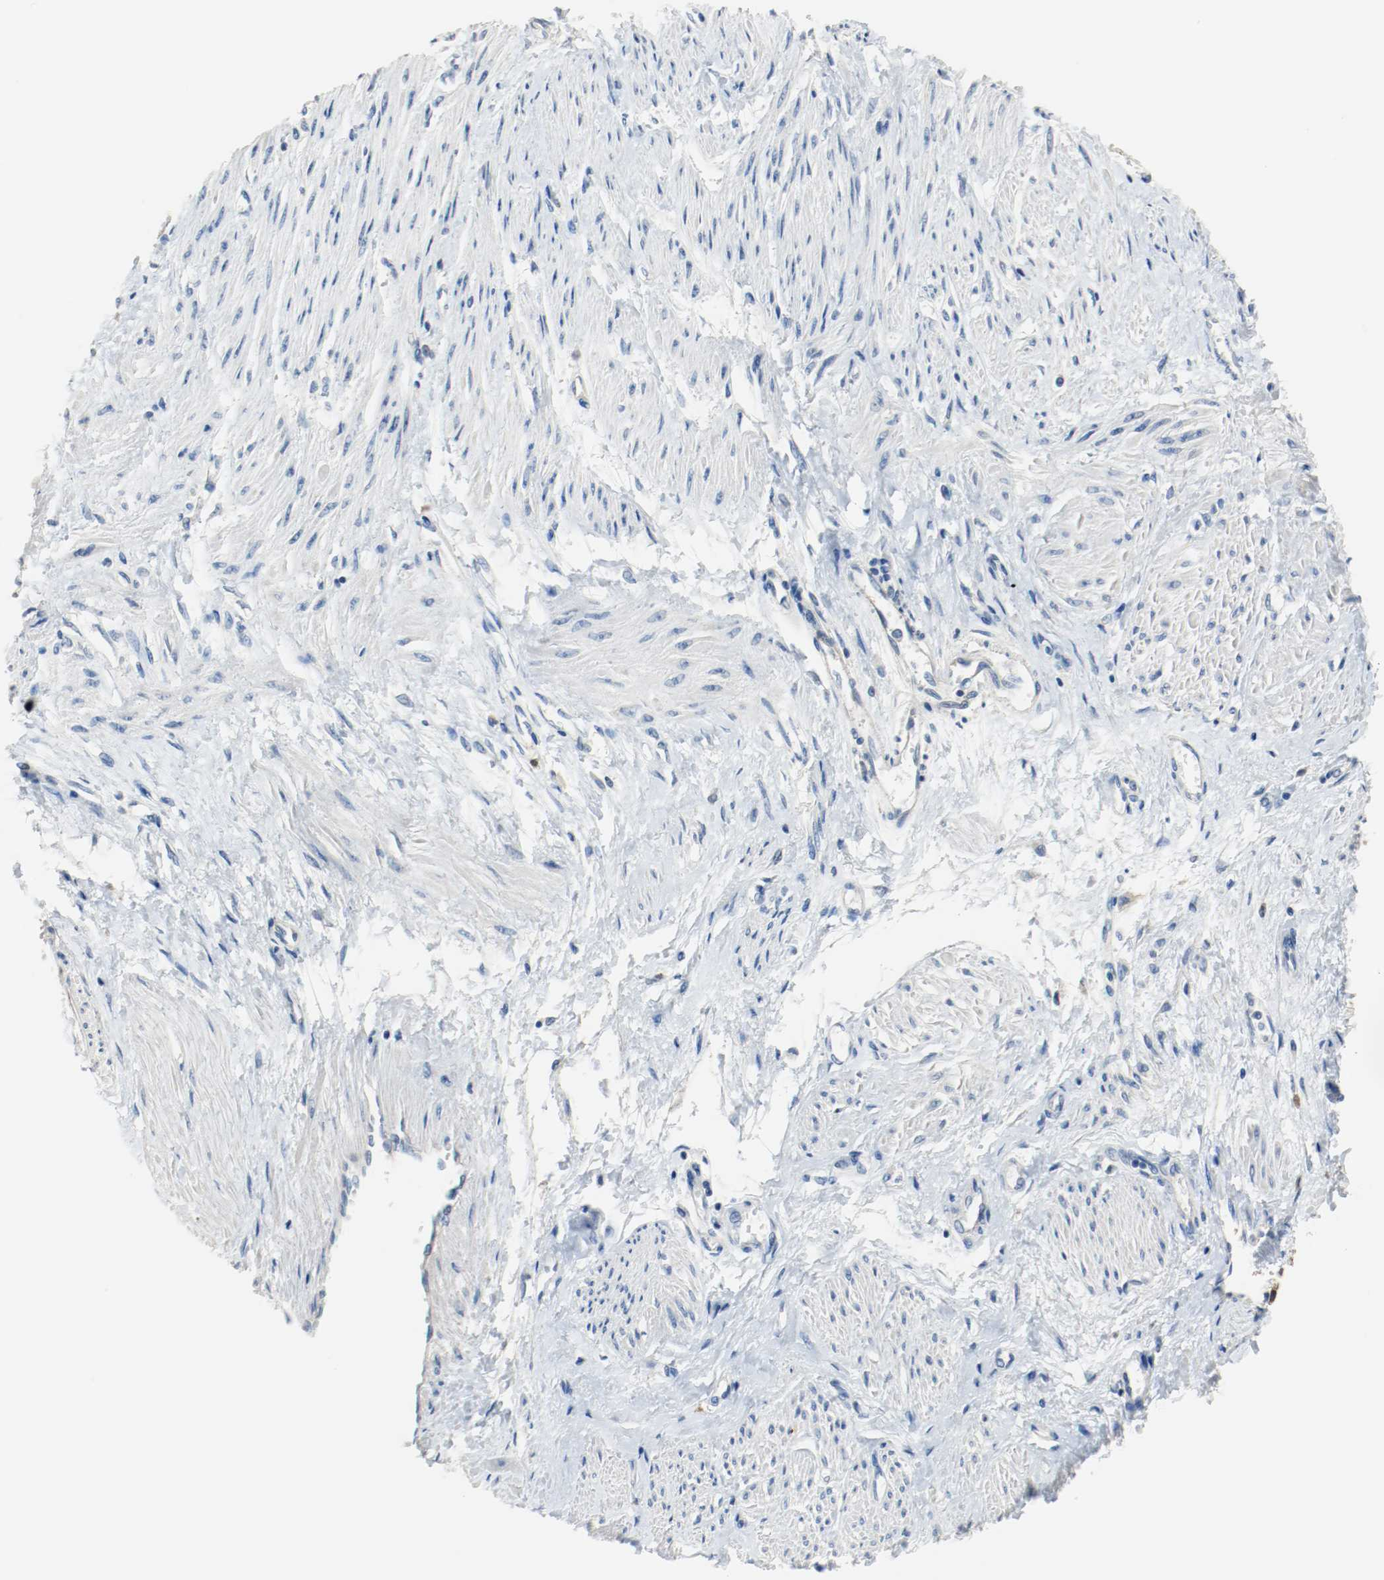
{"staining": {"intensity": "moderate", "quantity": ">75%", "location": "cytoplasmic/membranous"}, "tissue": "smooth muscle", "cell_type": "Smooth muscle cells", "image_type": "normal", "snomed": [{"axis": "morphology", "description": "Normal tissue, NOS"}, {"axis": "topography", "description": "Smooth muscle"}, {"axis": "topography", "description": "Uterus"}], "caption": "Immunohistochemistry histopathology image of normal smooth muscle: smooth muscle stained using immunohistochemistry shows medium levels of moderate protein expression localized specifically in the cytoplasmic/membranous of smooth muscle cells, appearing as a cytoplasmic/membranous brown color.", "gene": "TUBA3D", "patient": {"sex": "female", "age": 39}}